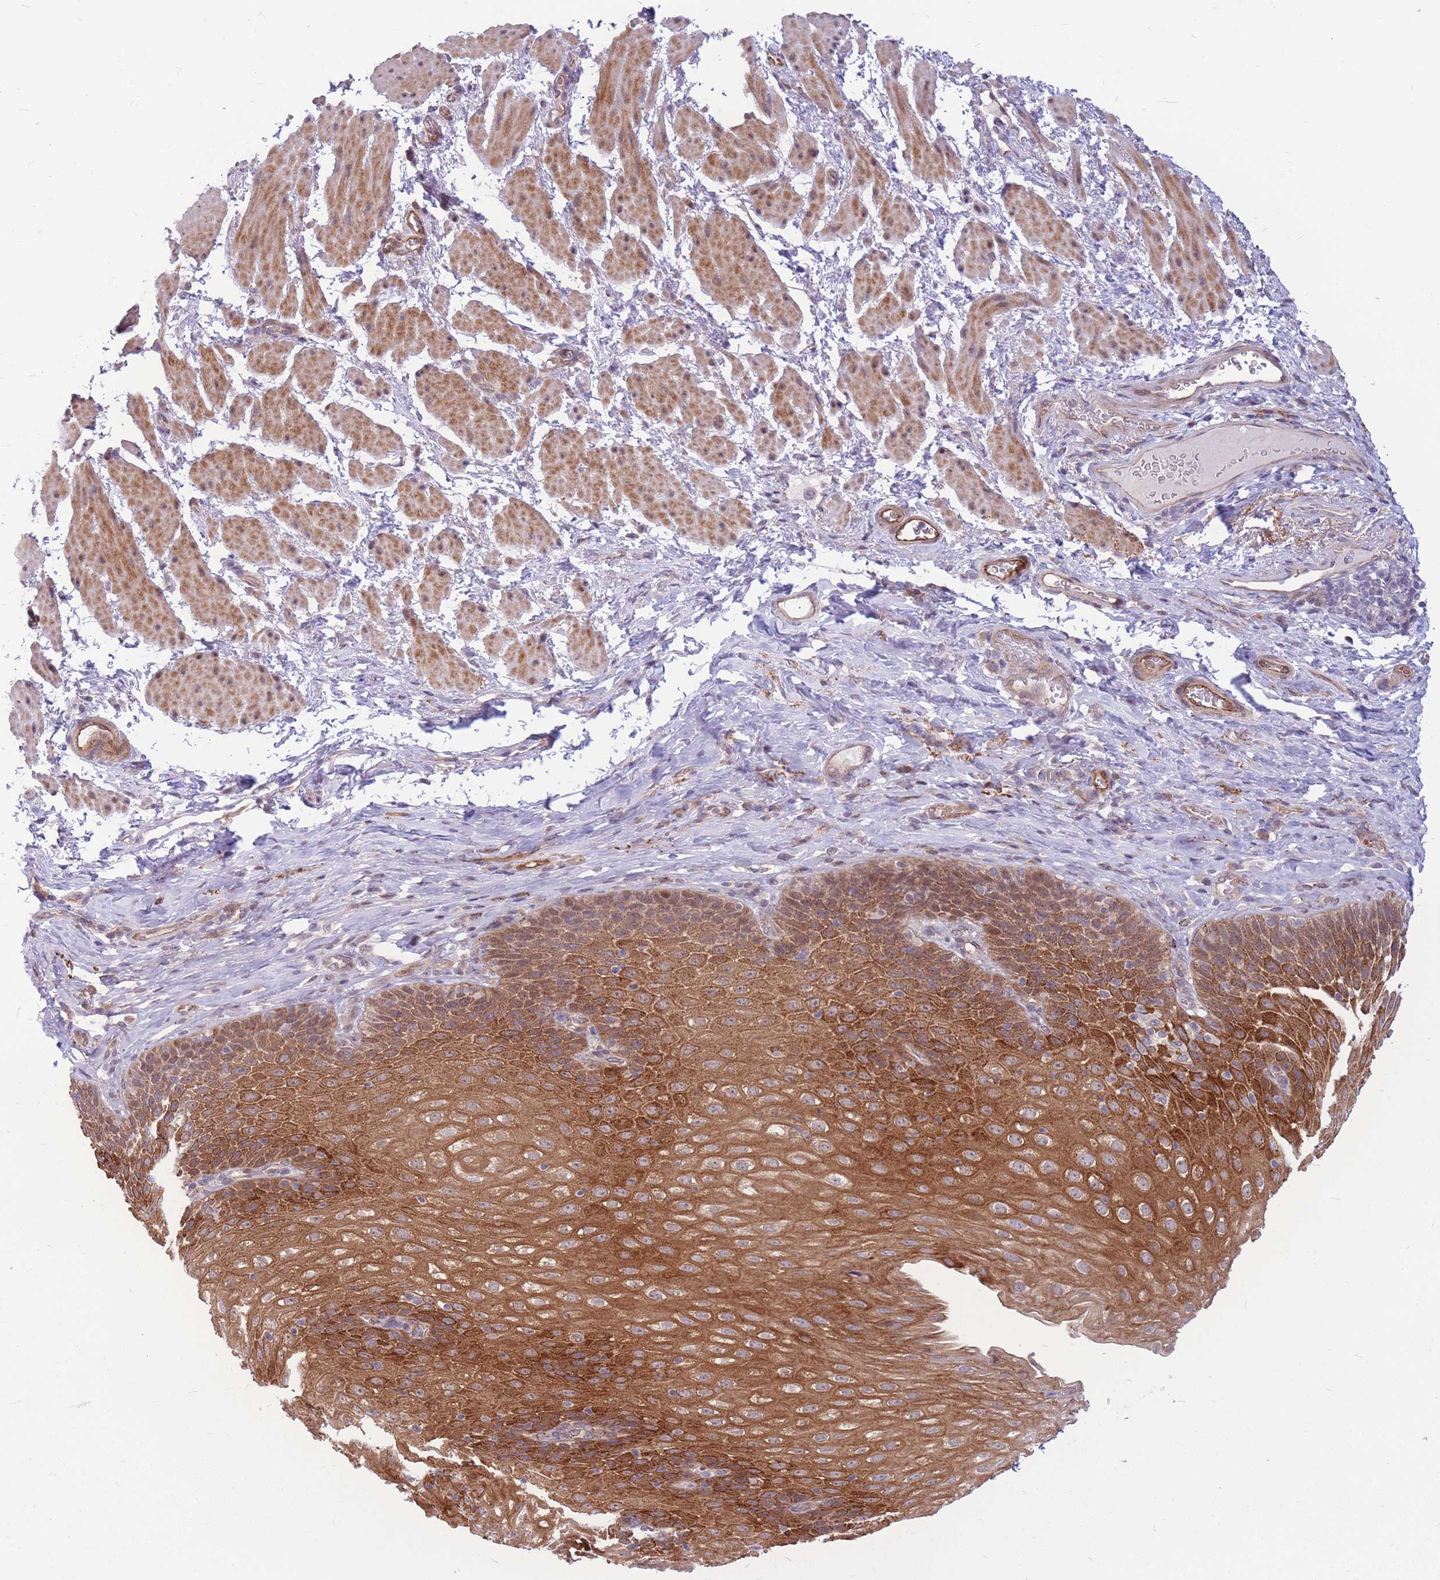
{"staining": {"intensity": "strong", "quantity": ">75%", "location": "cytoplasmic/membranous"}, "tissue": "esophagus", "cell_type": "Squamous epithelial cells", "image_type": "normal", "snomed": [{"axis": "morphology", "description": "Normal tissue, NOS"}, {"axis": "topography", "description": "Esophagus"}], "caption": "A brown stain shows strong cytoplasmic/membranous expression of a protein in squamous epithelial cells of benign esophagus. The staining is performed using DAB brown chromogen to label protein expression. The nuclei are counter-stained blue using hematoxylin.", "gene": "TCF20", "patient": {"sex": "female", "age": 61}}